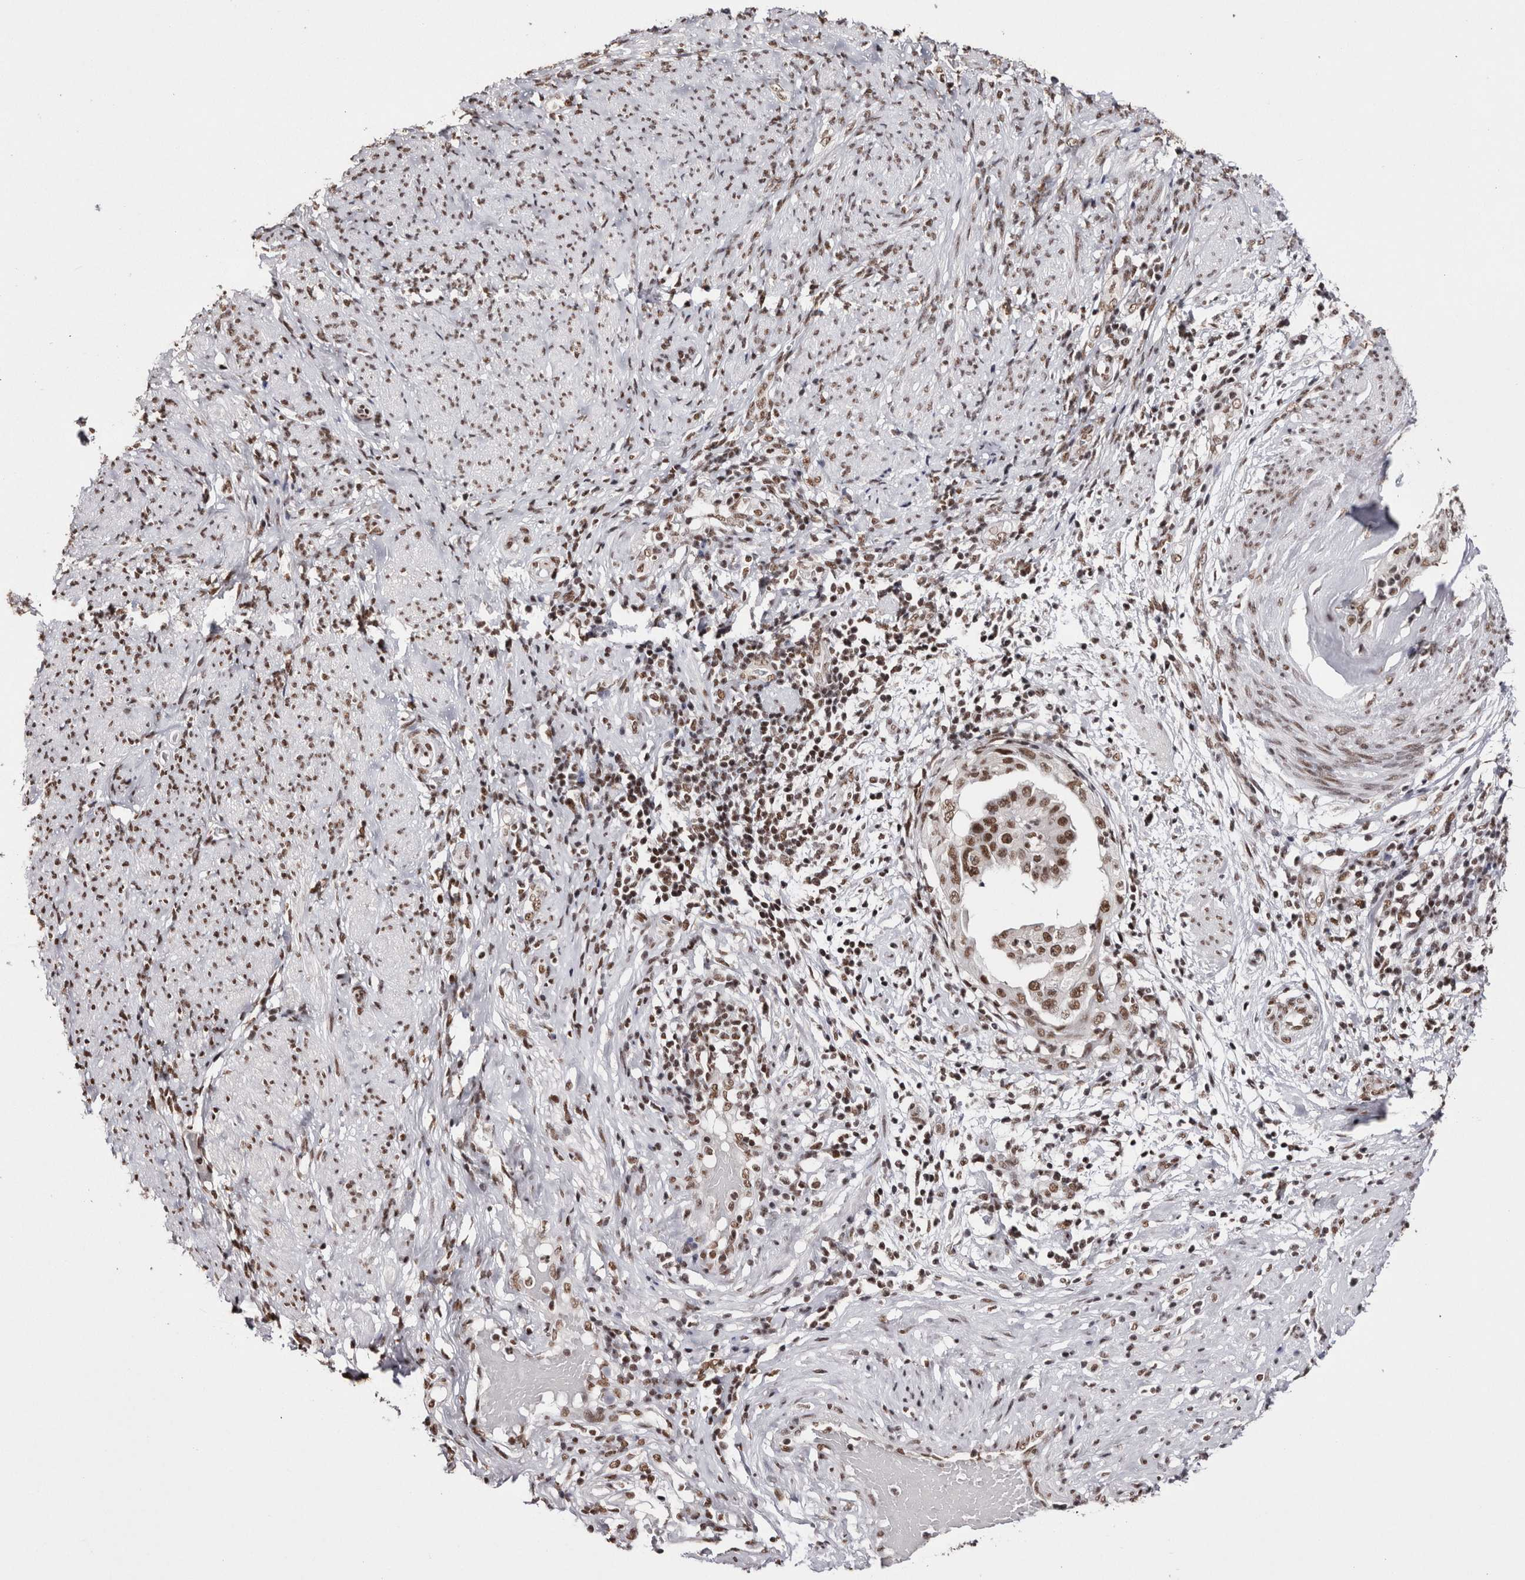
{"staining": {"intensity": "strong", "quantity": ">75%", "location": "nuclear"}, "tissue": "endometrial cancer", "cell_type": "Tumor cells", "image_type": "cancer", "snomed": [{"axis": "morphology", "description": "Adenocarcinoma, NOS"}, {"axis": "topography", "description": "Endometrium"}], "caption": "Human endometrial adenocarcinoma stained for a protein (brown) shows strong nuclear positive expression in approximately >75% of tumor cells.", "gene": "SMC1A", "patient": {"sex": "female", "age": 85}}